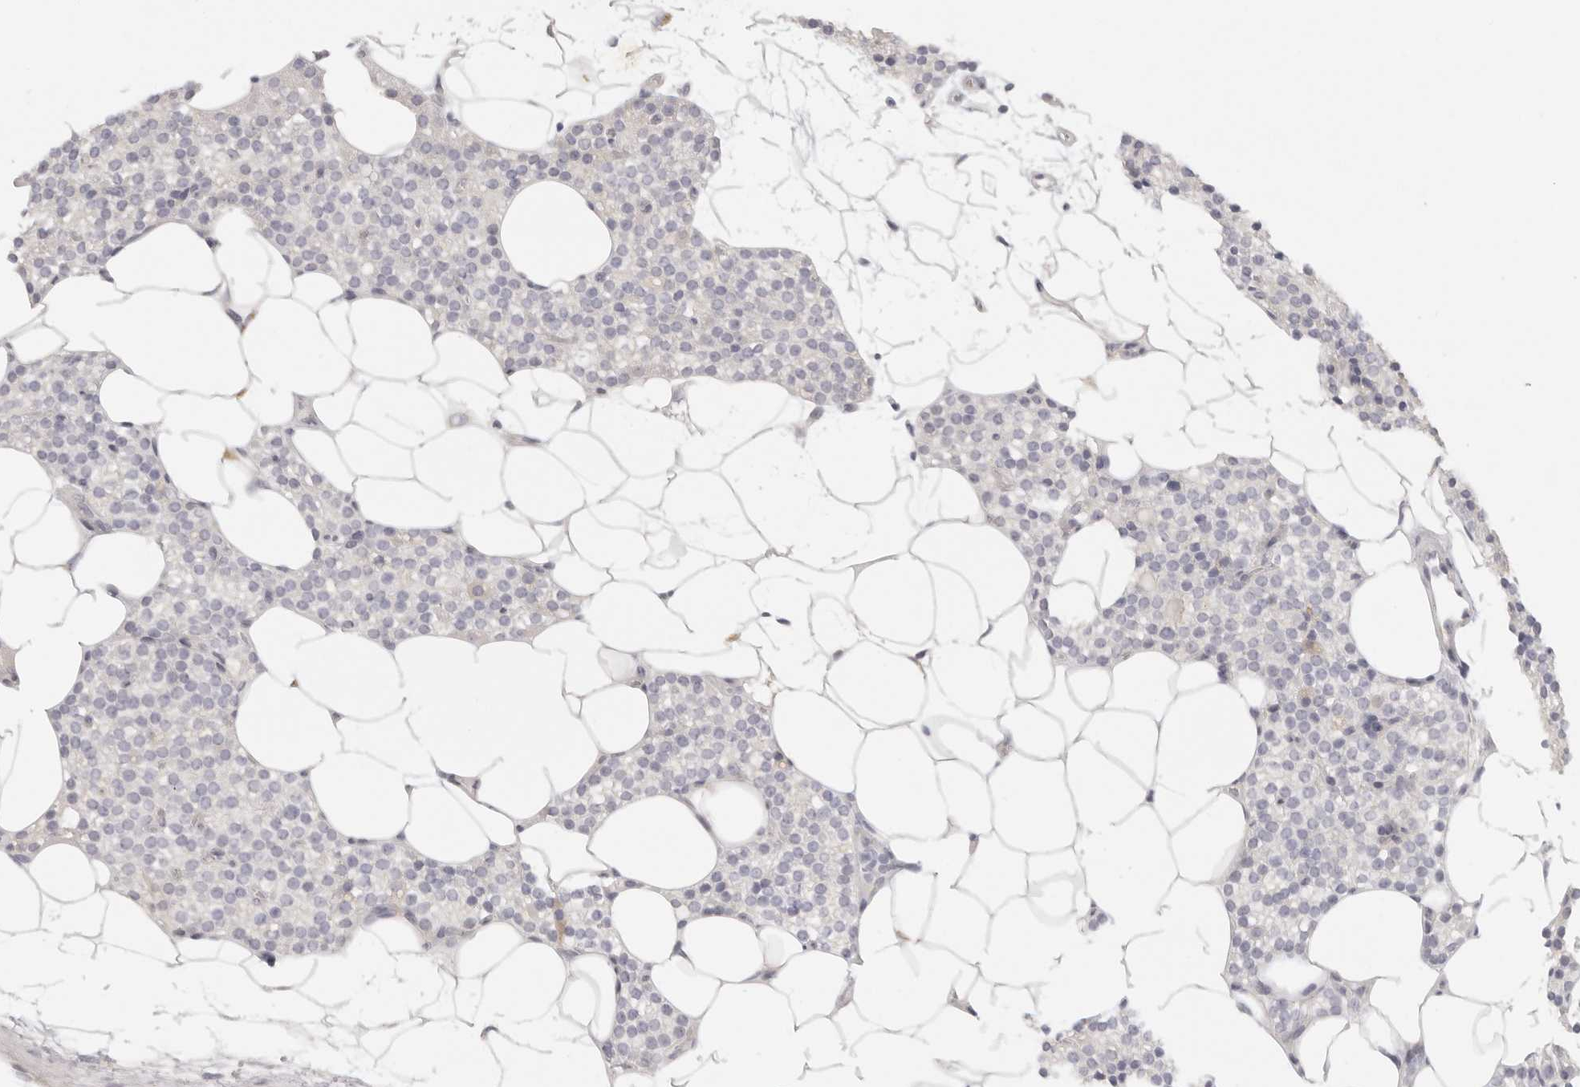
{"staining": {"intensity": "negative", "quantity": "none", "location": "none"}, "tissue": "parathyroid gland", "cell_type": "Glandular cells", "image_type": "normal", "snomed": [{"axis": "morphology", "description": "Normal tissue, NOS"}, {"axis": "topography", "description": "Parathyroid gland"}], "caption": "The micrograph demonstrates no significant expression in glandular cells of parathyroid gland.", "gene": "RXFP1", "patient": {"sex": "female", "age": 56}}